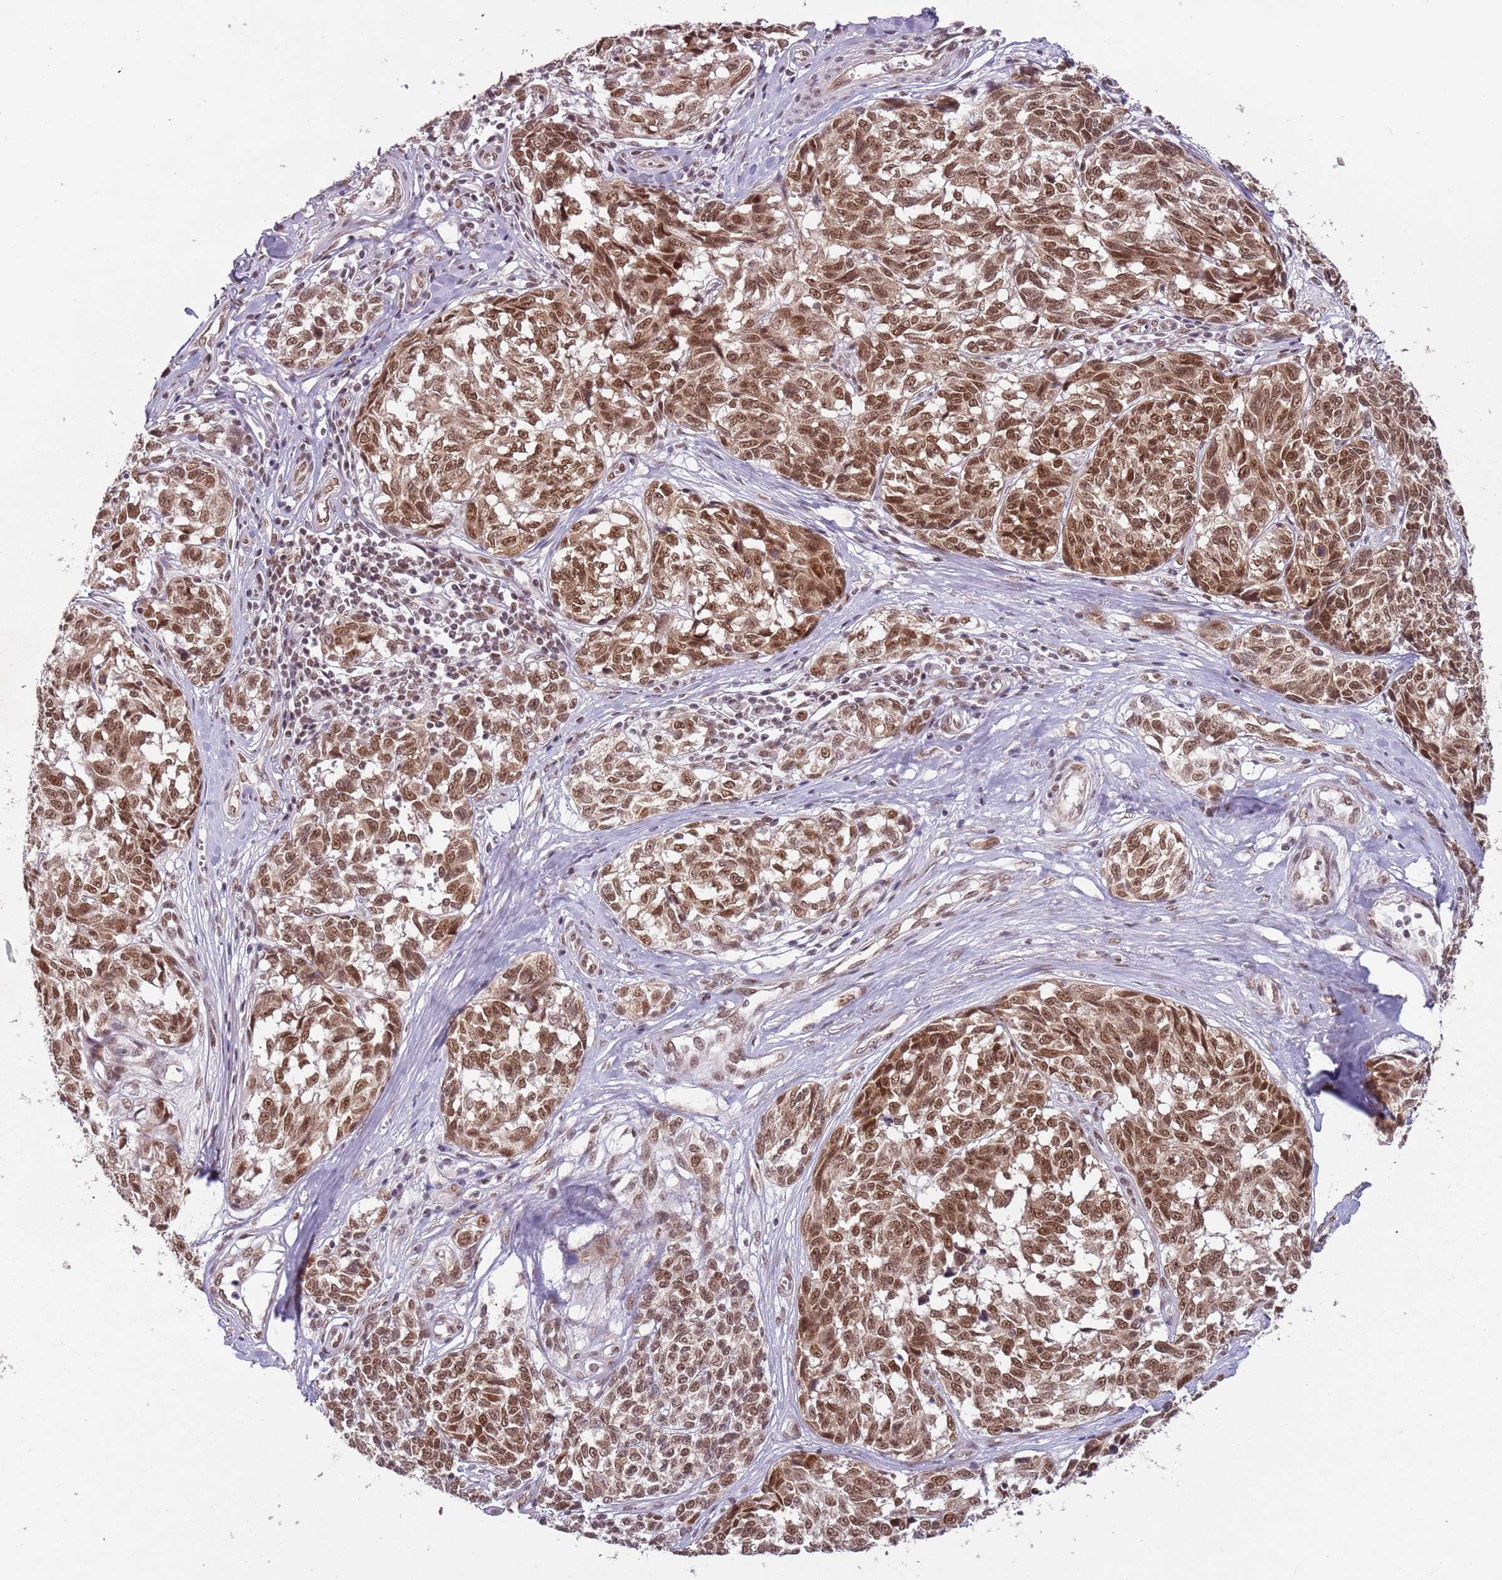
{"staining": {"intensity": "moderate", "quantity": ">75%", "location": "nuclear"}, "tissue": "melanoma", "cell_type": "Tumor cells", "image_type": "cancer", "snomed": [{"axis": "morphology", "description": "Normal tissue, NOS"}, {"axis": "morphology", "description": "Malignant melanoma, NOS"}, {"axis": "topography", "description": "Skin"}], "caption": "Moderate nuclear protein staining is identified in about >75% of tumor cells in melanoma. The staining was performed using DAB to visualize the protein expression in brown, while the nuclei were stained in blue with hematoxylin (Magnification: 20x).", "gene": "FAM120AOS", "patient": {"sex": "female", "age": 64}}